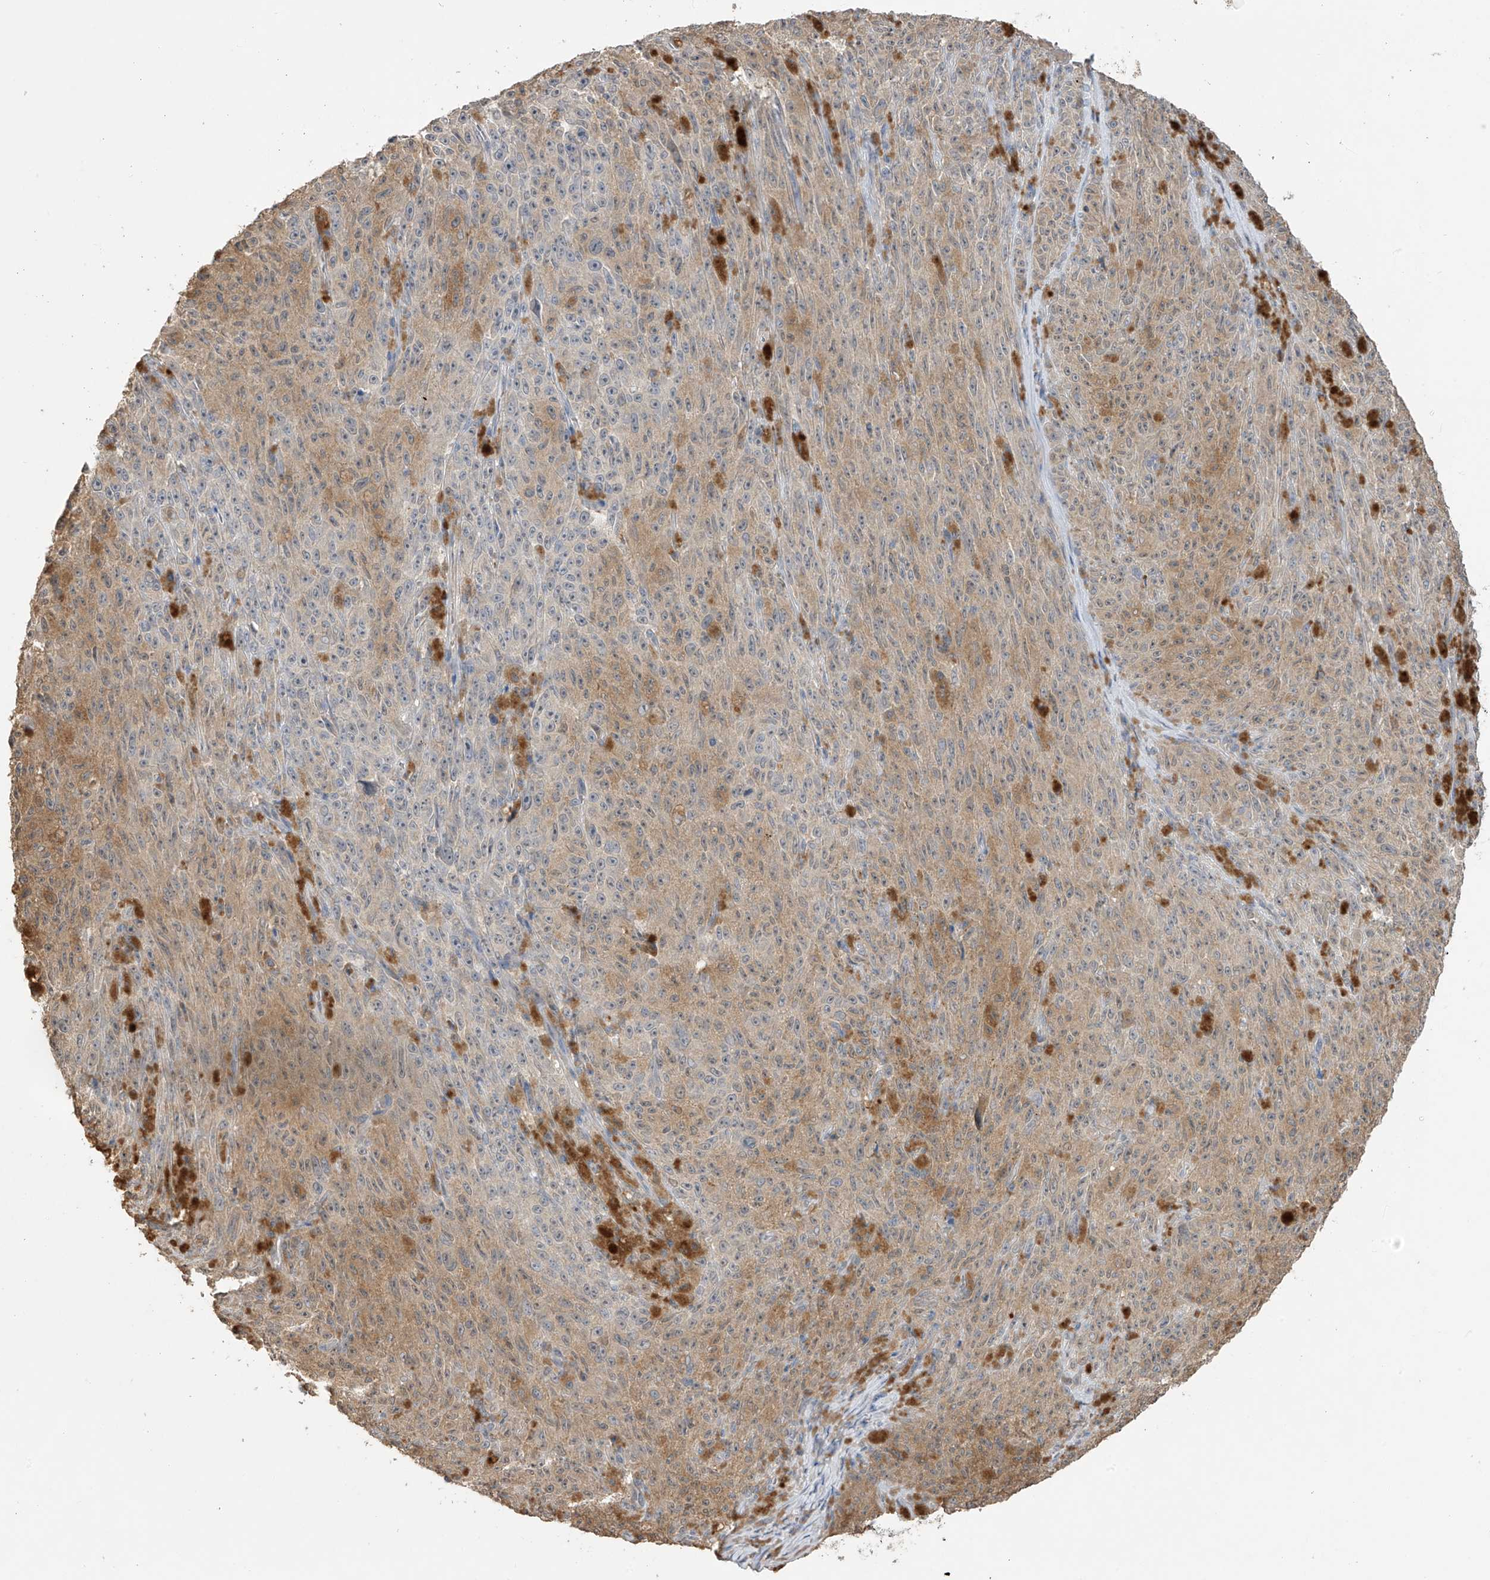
{"staining": {"intensity": "weak", "quantity": ">75%", "location": "cytoplasmic/membranous"}, "tissue": "melanoma", "cell_type": "Tumor cells", "image_type": "cancer", "snomed": [{"axis": "morphology", "description": "Malignant melanoma, NOS"}, {"axis": "topography", "description": "Skin"}], "caption": "Weak cytoplasmic/membranous protein staining is seen in approximately >75% of tumor cells in malignant melanoma. The protein is stained brown, and the nuclei are stained in blue (DAB IHC with brightfield microscopy, high magnification).", "gene": "SLFN14", "patient": {"sex": "female", "age": 82}}